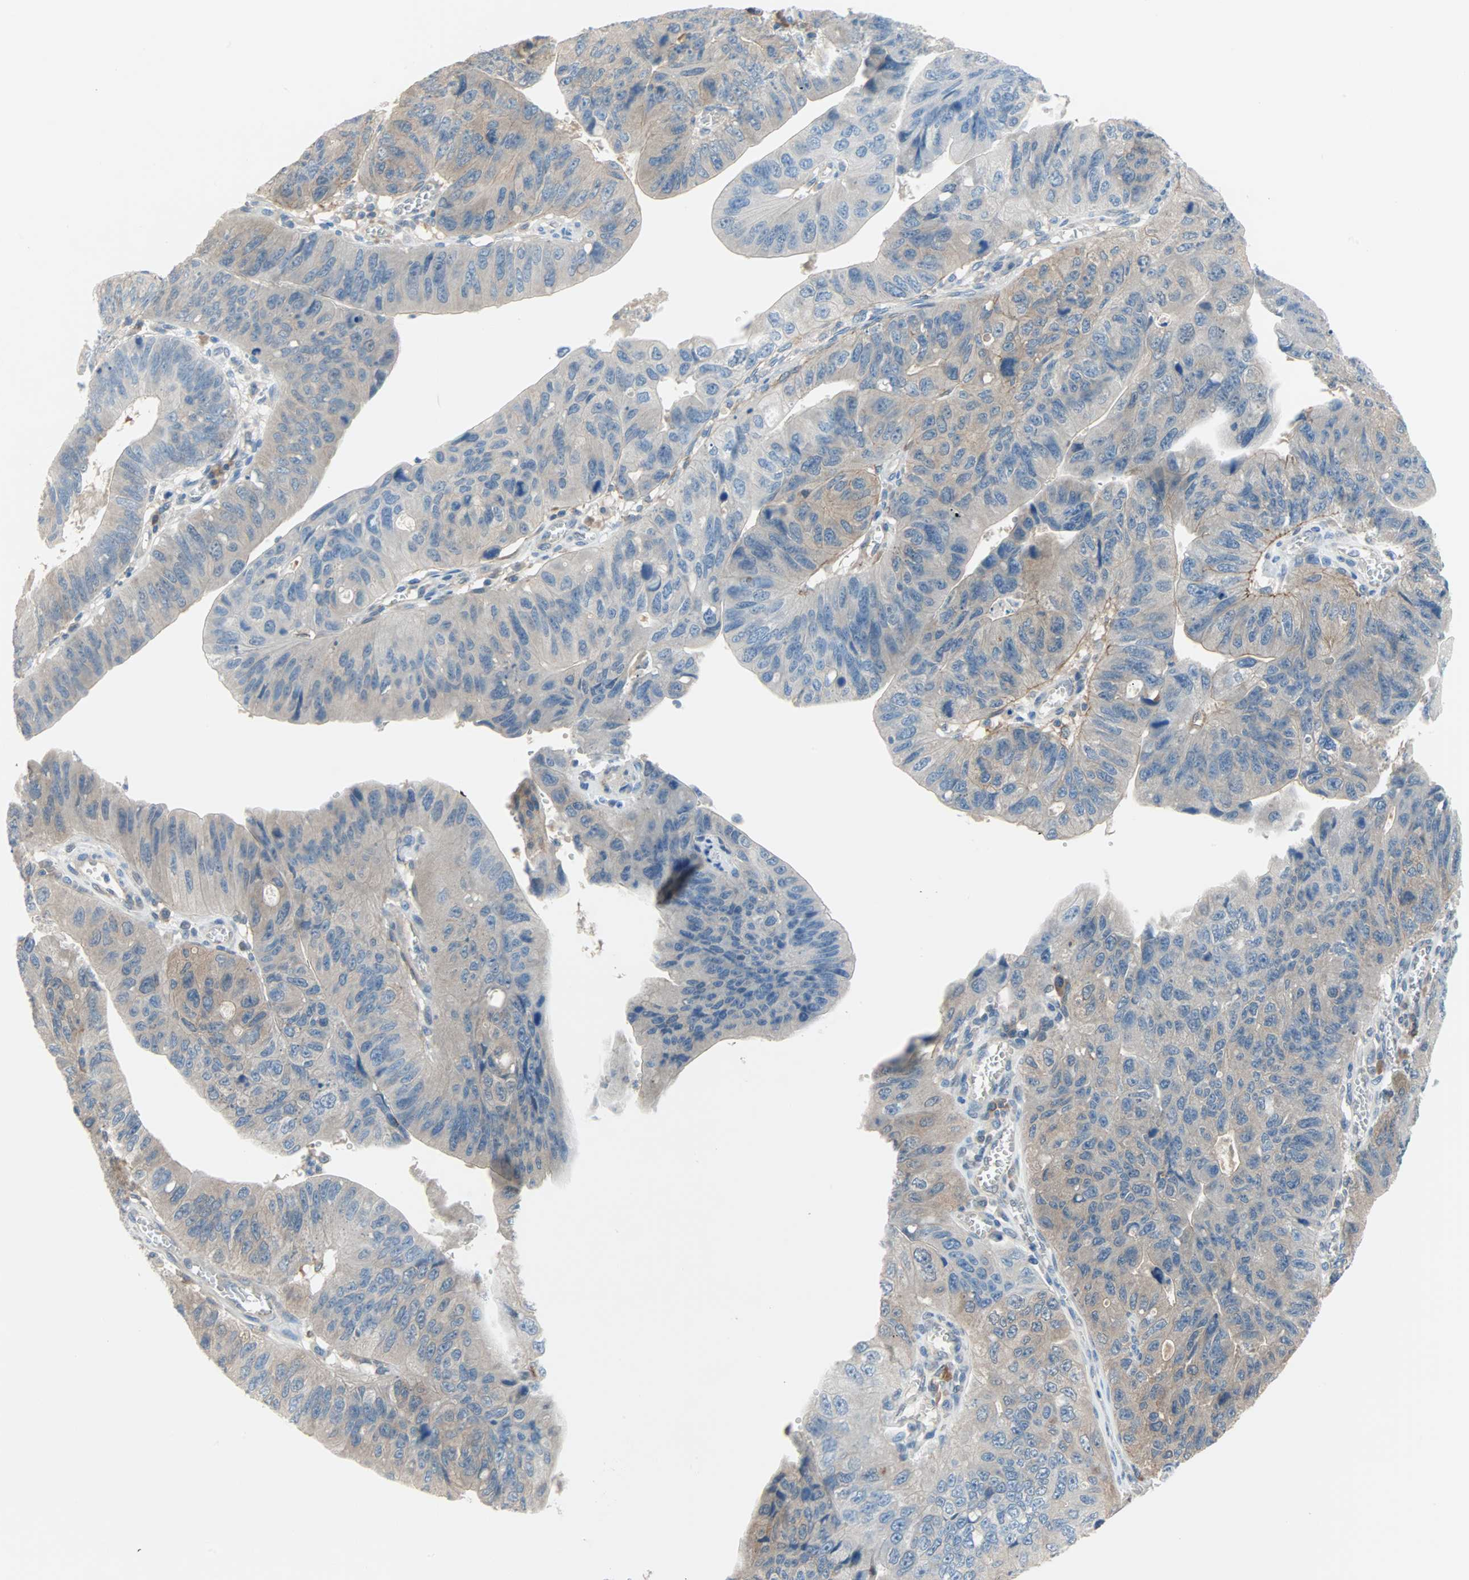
{"staining": {"intensity": "weak", "quantity": "25%-75%", "location": "cytoplasmic/membranous"}, "tissue": "stomach cancer", "cell_type": "Tumor cells", "image_type": "cancer", "snomed": [{"axis": "morphology", "description": "Adenocarcinoma, NOS"}, {"axis": "topography", "description": "Stomach"}], "caption": "Stomach cancer (adenocarcinoma) stained with DAB immunohistochemistry (IHC) demonstrates low levels of weak cytoplasmic/membranous expression in approximately 25%-75% of tumor cells. (brown staining indicates protein expression, while blue staining denotes nuclei).", "gene": "TNFRSF12A", "patient": {"sex": "male", "age": 59}}